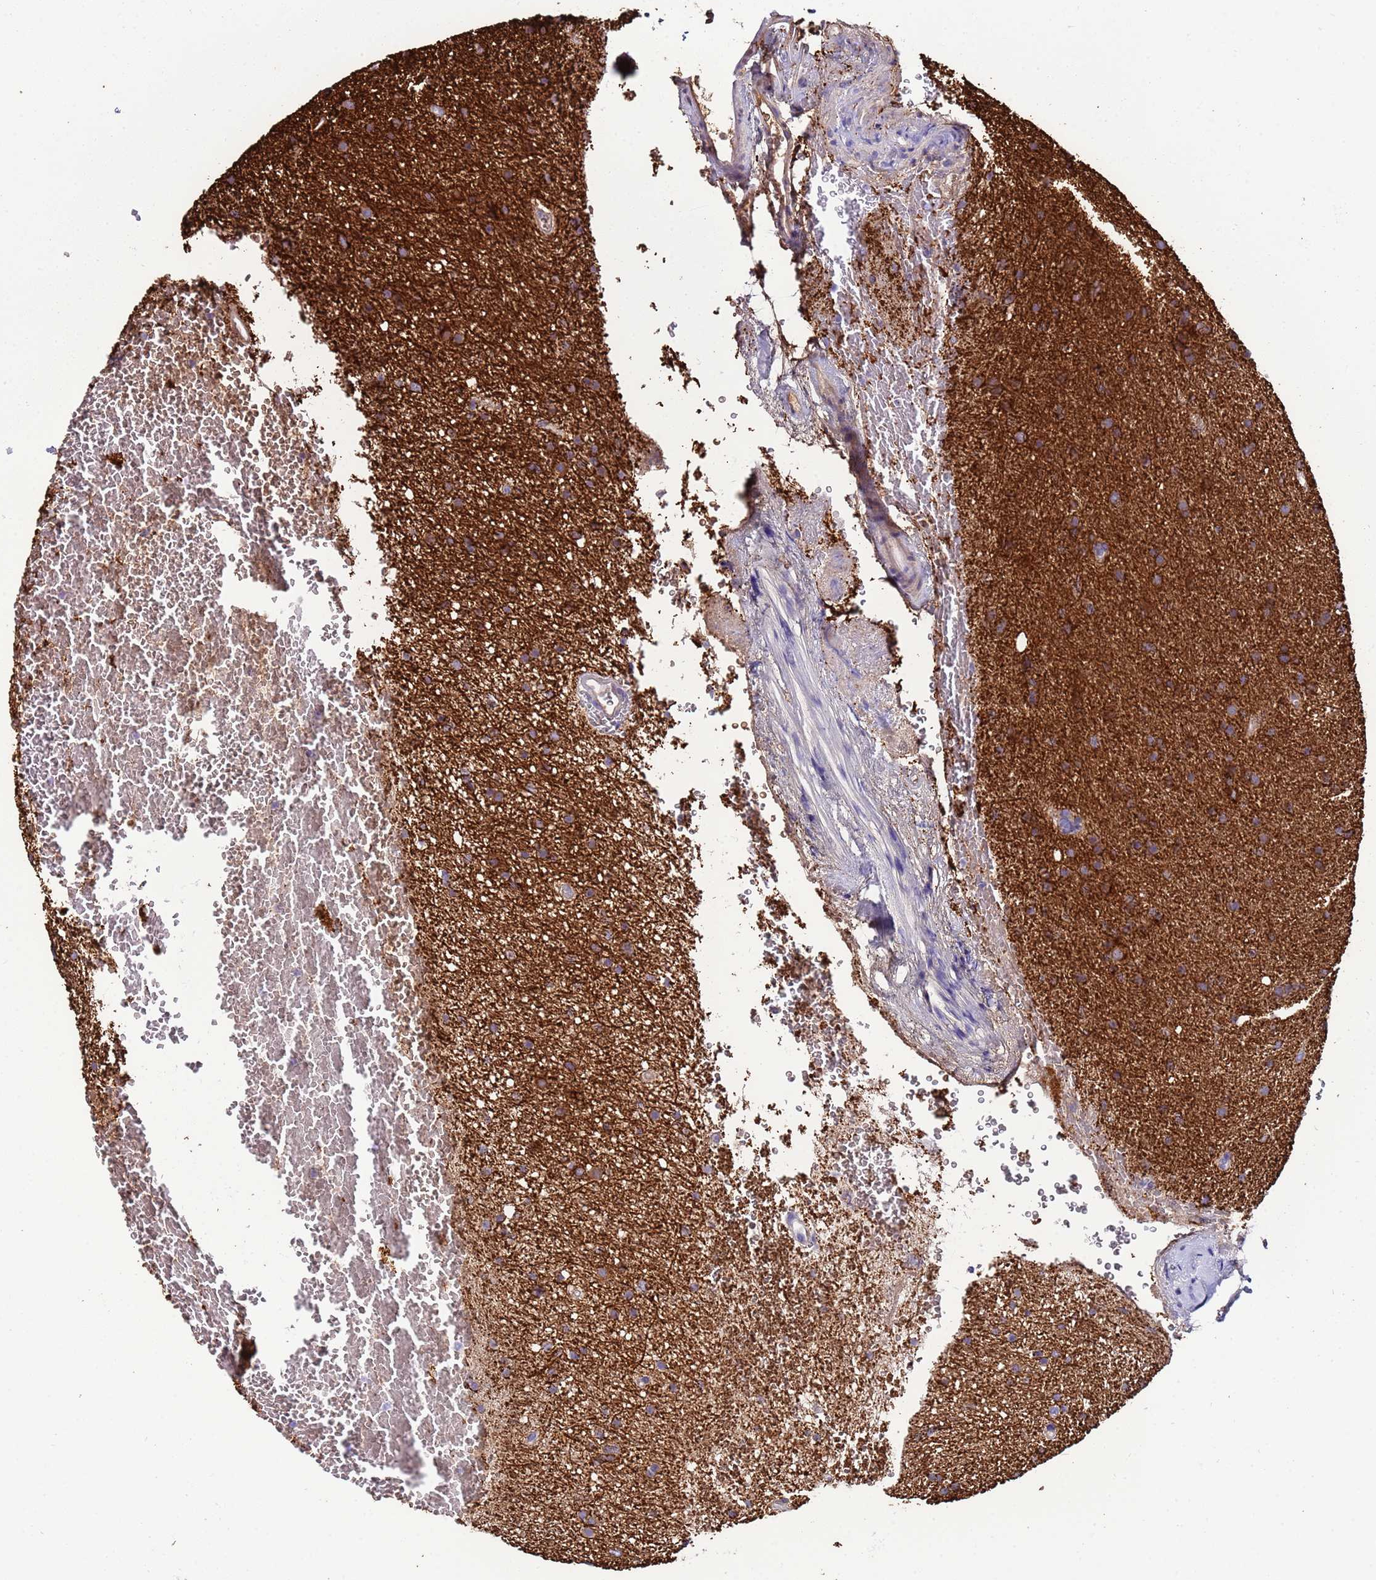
{"staining": {"intensity": "moderate", "quantity": ">75%", "location": "cytoplasmic/membranous"}, "tissue": "glioma", "cell_type": "Tumor cells", "image_type": "cancer", "snomed": [{"axis": "morphology", "description": "Glioma, malignant, Low grade"}, {"axis": "topography", "description": "Cerebral cortex"}], "caption": "A high-resolution image shows IHC staining of glioma, which exhibits moderate cytoplasmic/membranous staining in about >75% of tumor cells. (DAB IHC, brown staining for protein, blue staining for nuclei).", "gene": "PAQR7", "patient": {"sex": "female", "age": 39}}